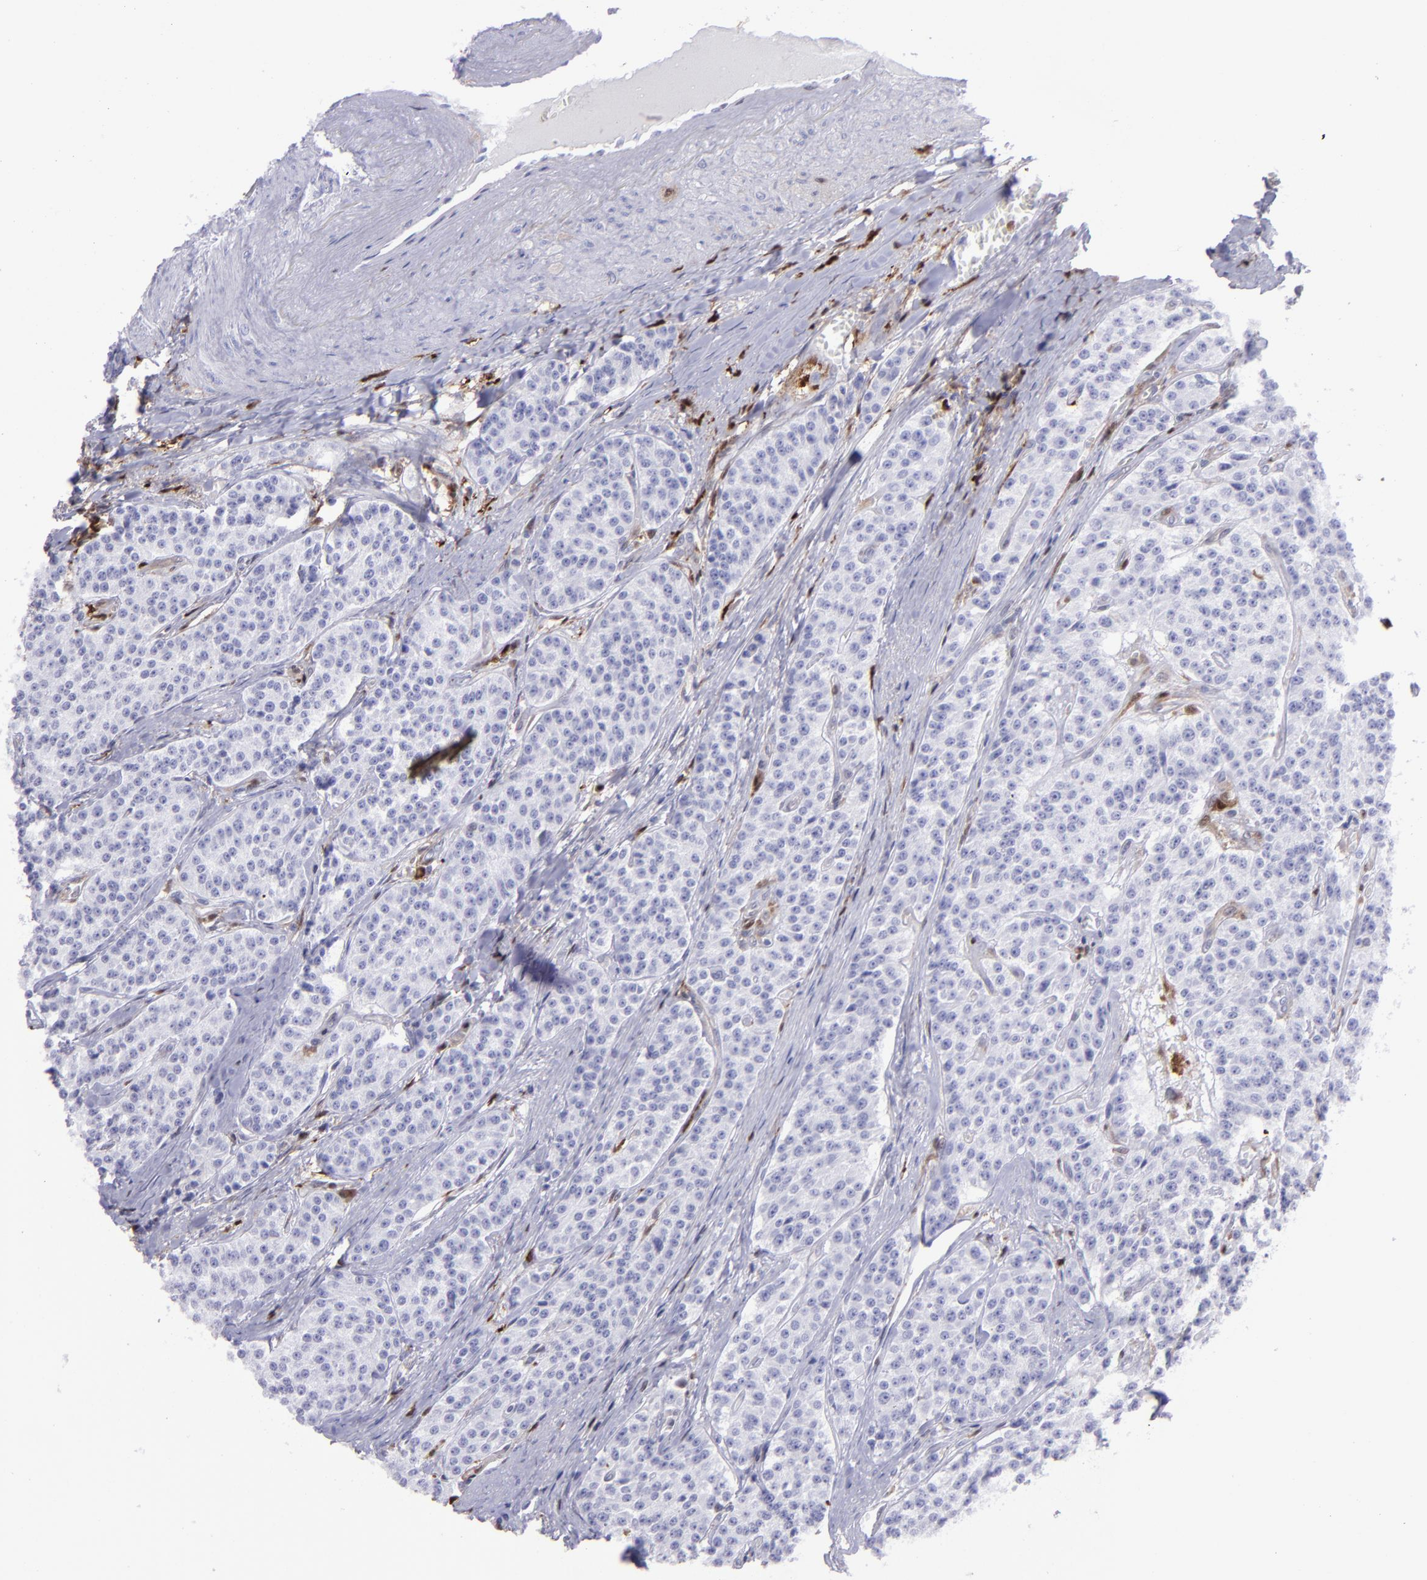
{"staining": {"intensity": "negative", "quantity": "none", "location": "none"}, "tissue": "carcinoid", "cell_type": "Tumor cells", "image_type": "cancer", "snomed": [{"axis": "morphology", "description": "Carcinoid, malignant, NOS"}, {"axis": "topography", "description": "Stomach"}], "caption": "This is an immunohistochemistry histopathology image of carcinoid (malignant). There is no positivity in tumor cells.", "gene": "TYMP", "patient": {"sex": "female", "age": 76}}